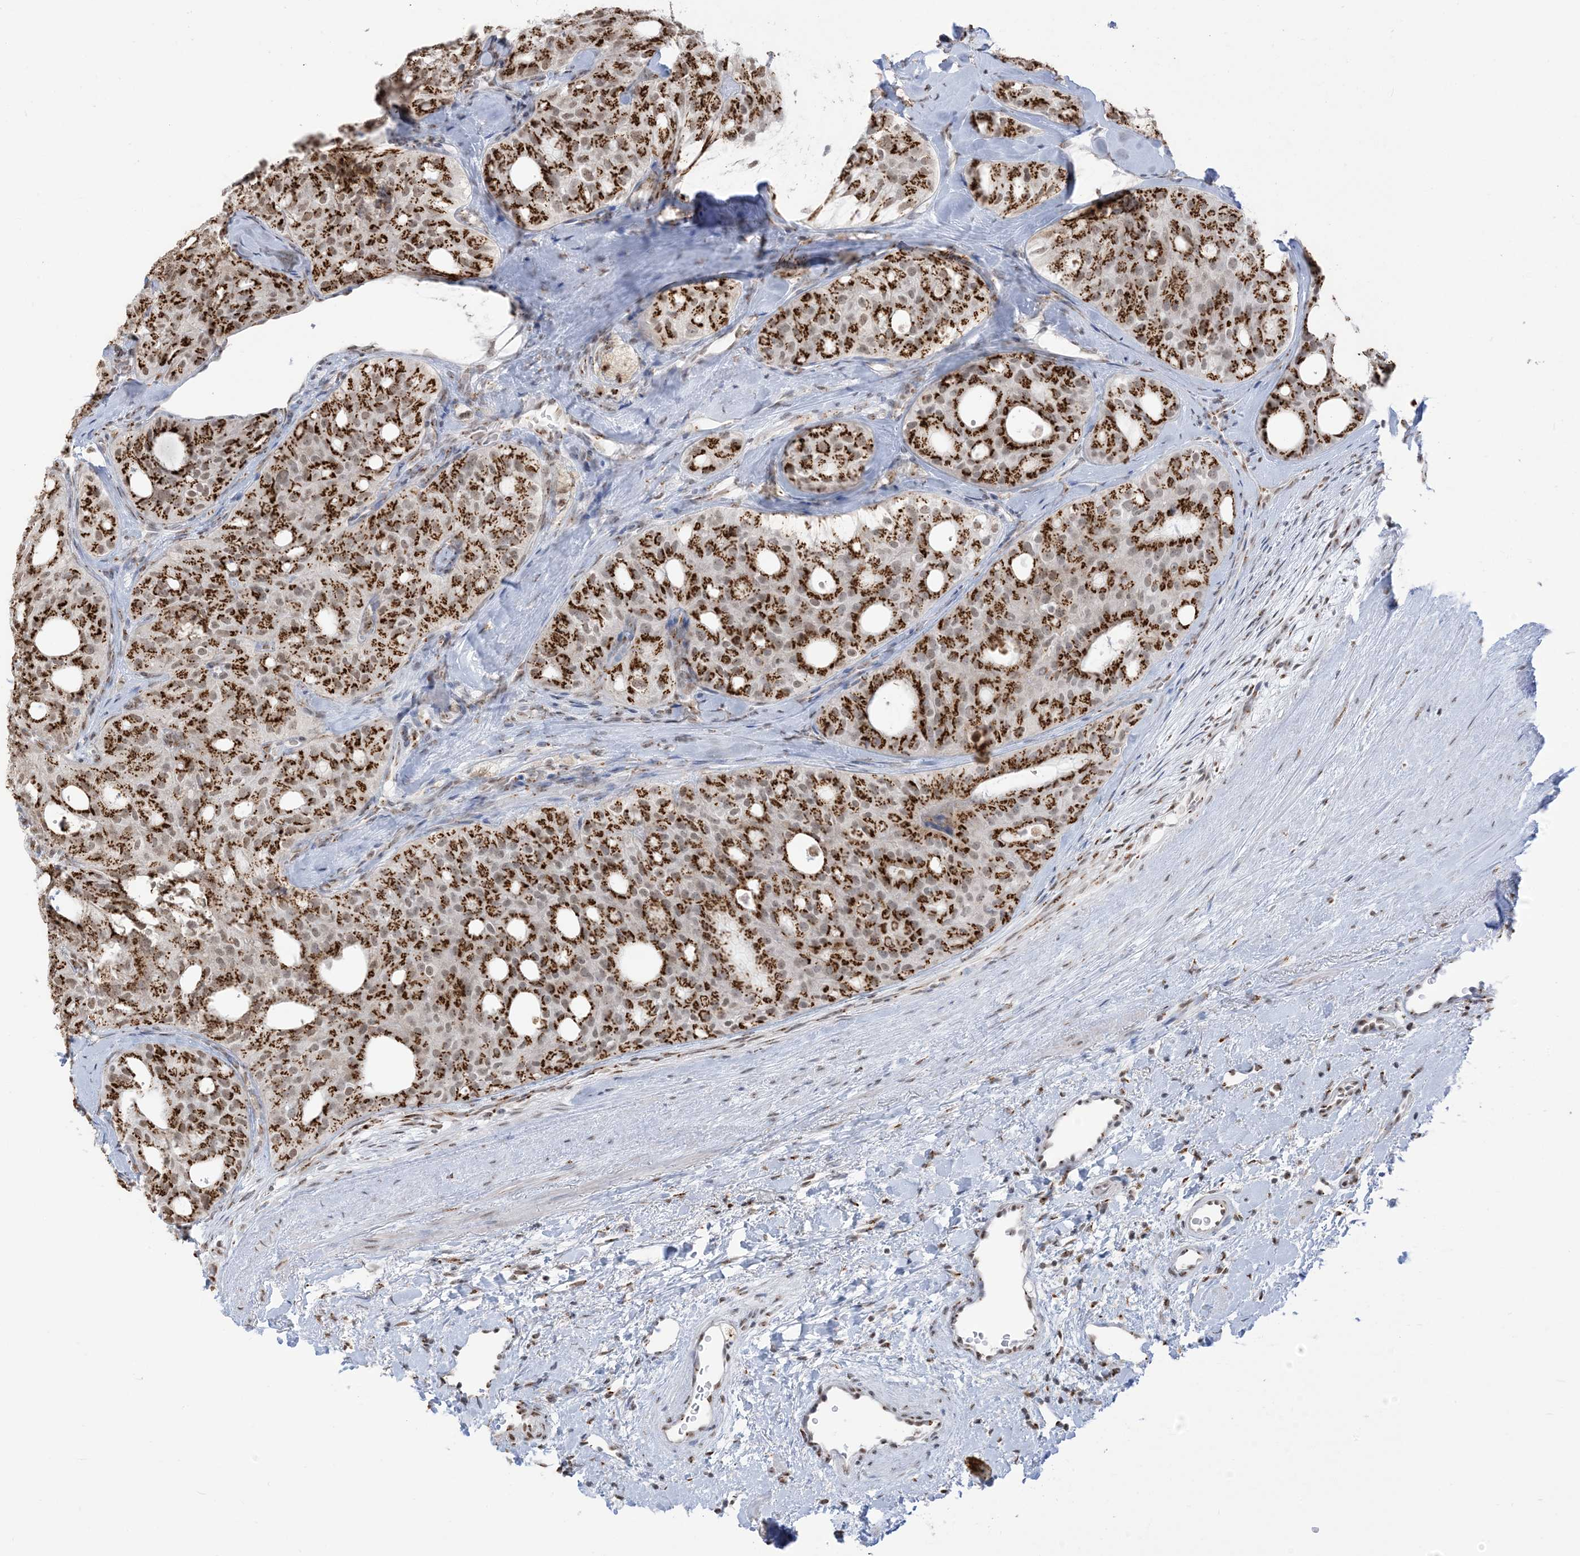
{"staining": {"intensity": "strong", "quantity": ">75%", "location": "cytoplasmic/membranous,nuclear"}, "tissue": "thyroid cancer", "cell_type": "Tumor cells", "image_type": "cancer", "snomed": [{"axis": "morphology", "description": "Follicular adenoma carcinoma, NOS"}, {"axis": "topography", "description": "Thyroid gland"}], "caption": "A histopathology image of follicular adenoma carcinoma (thyroid) stained for a protein displays strong cytoplasmic/membranous and nuclear brown staining in tumor cells.", "gene": "GPR107", "patient": {"sex": "male", "age": 75}}